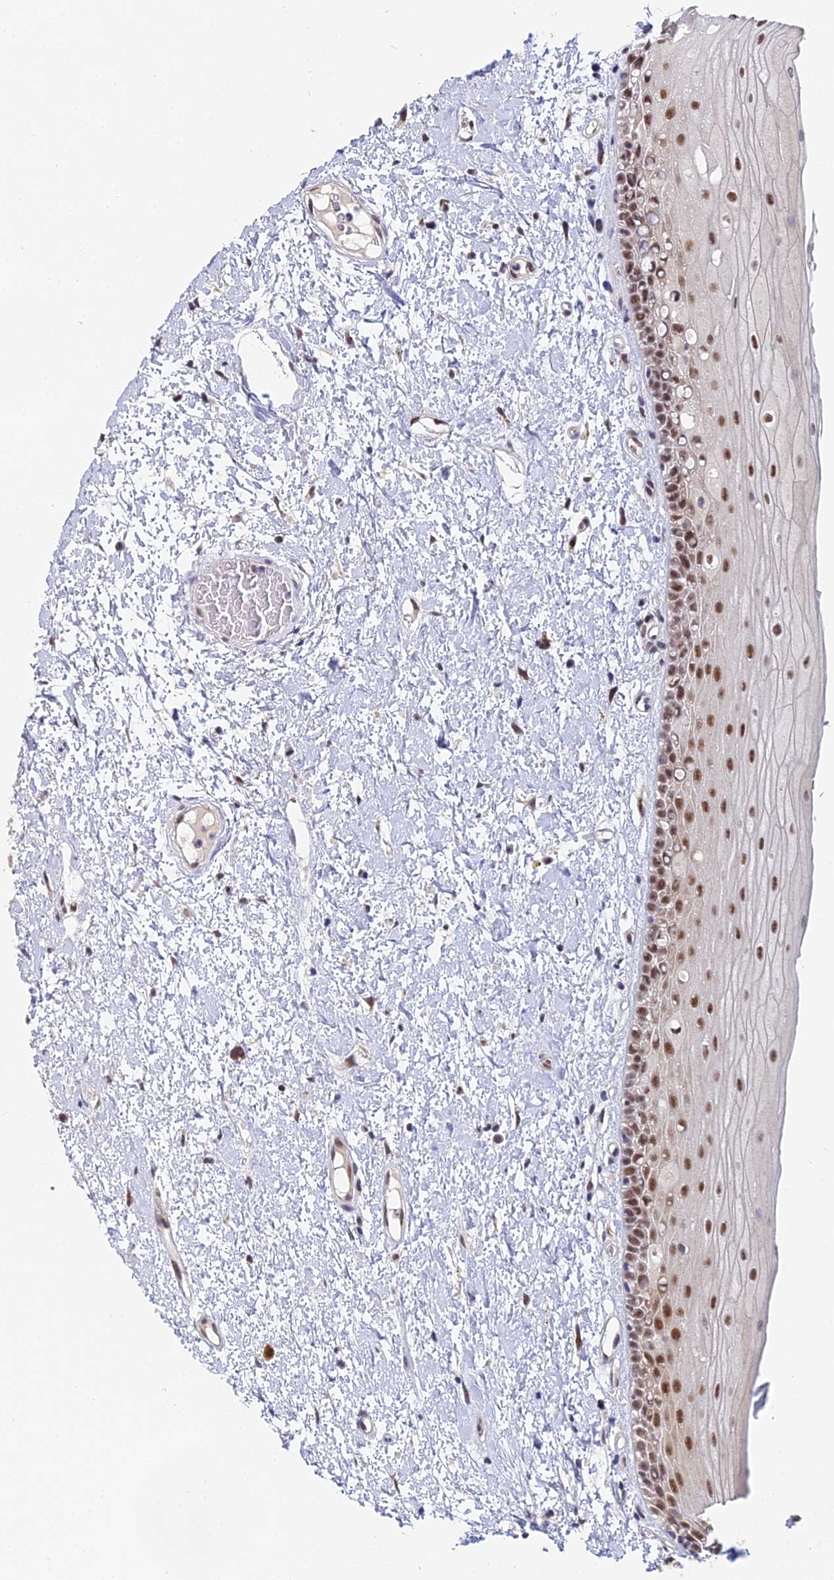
{"staining": {"intensity": "strong", "quantity": "25%-75%", "location": "nuclear"}, "tissue": "oral mucosa", "cell_type": "Squamous epithelial cells", "image_type": "normal", "snomed": [{"axis": "morphology", "description": "Normal tissue, NOS"}, {"axis": "topography", "description": "Oral tissue"}], "caption": "Protein expression analysis of normal human oral mucosa reveals strong nuclear expression in about 25%-75% of squamous epithelial cells. The staining was performed using DAB (3,3'-diaminobenzidine), with brown indicating positive protein expression. Nuclei are stained blue with hematoxylin.", "gene": "THOC3", "patient": {"sex": "female", "age": 76}}